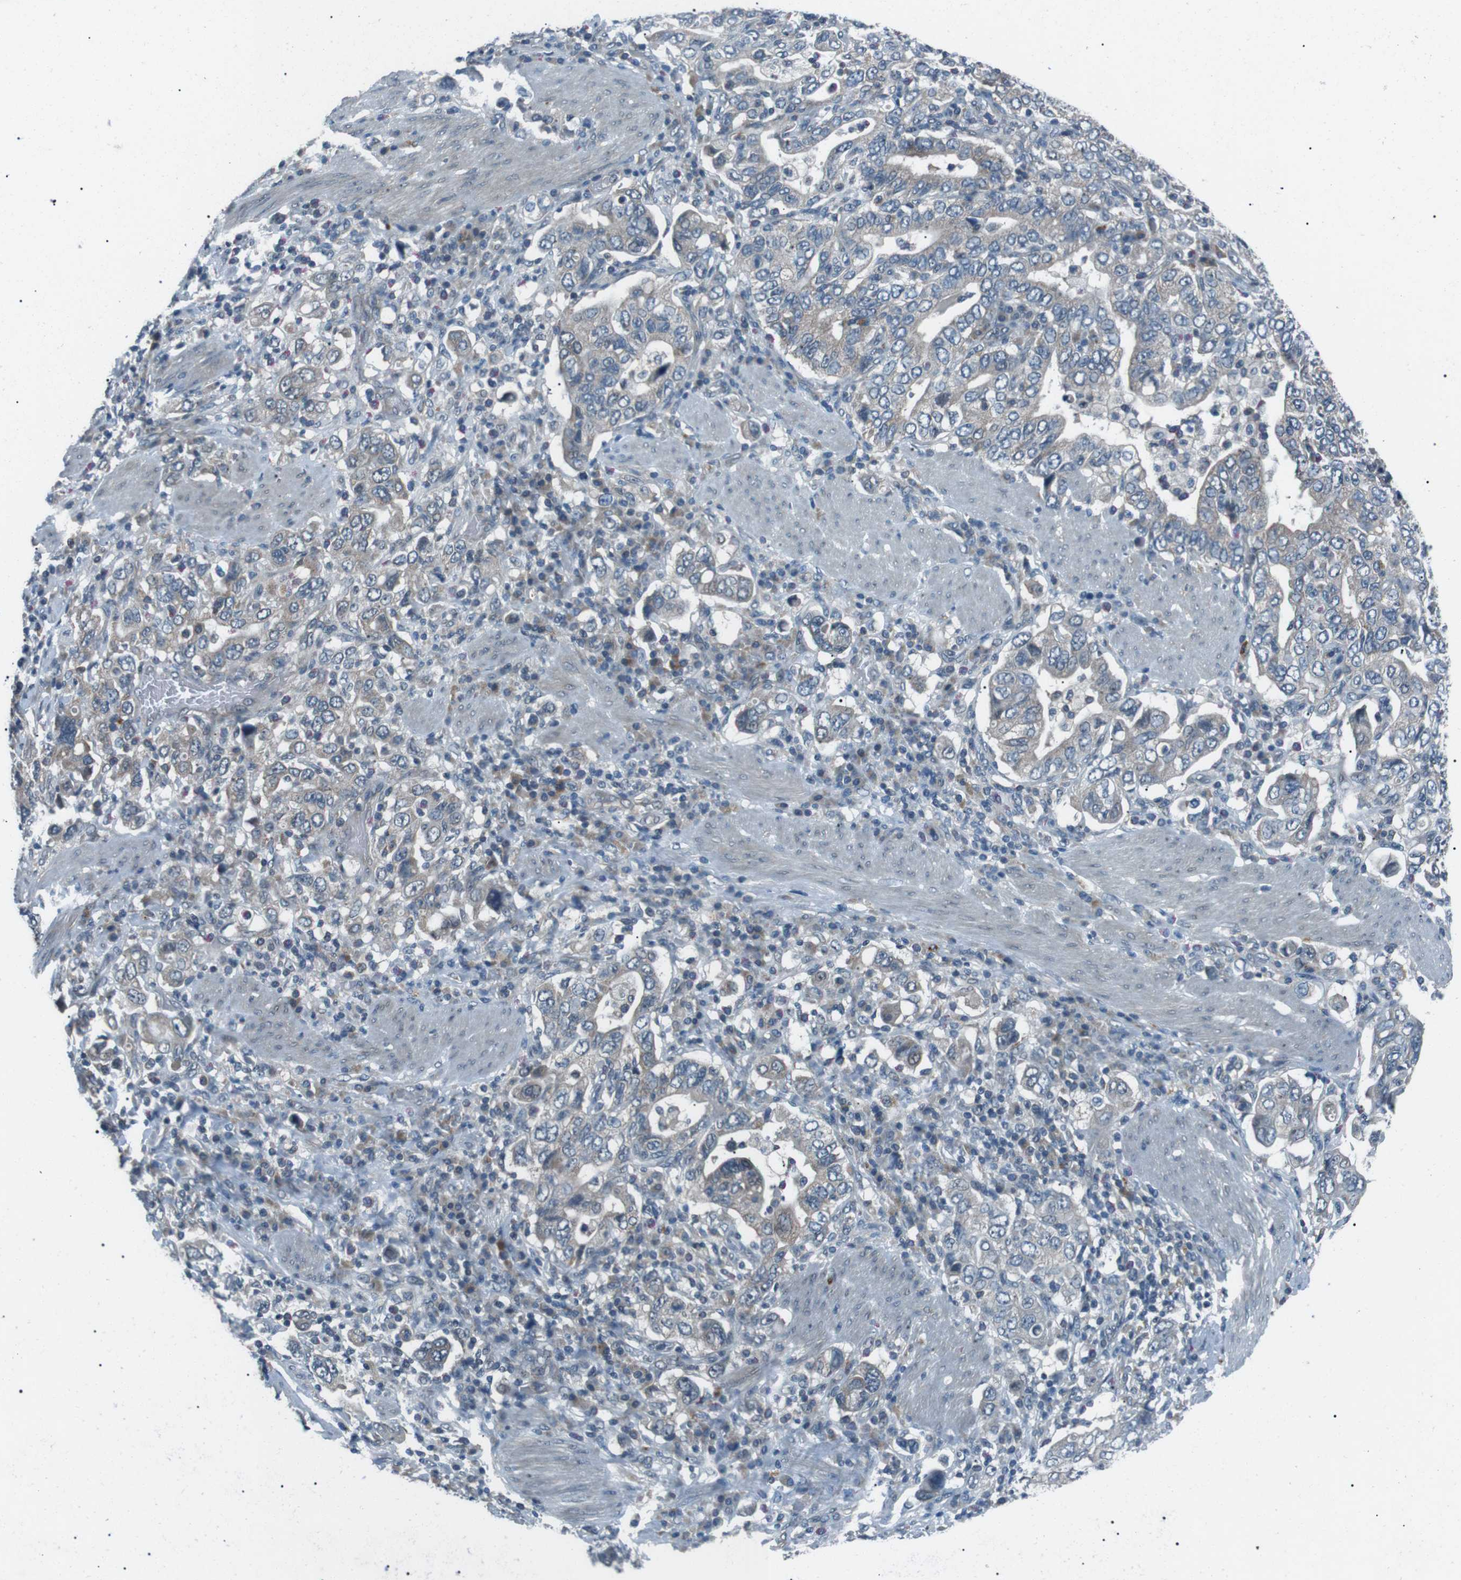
{"staining": {"intensity": "weak", "quantity": "<25%", "location": "cytoplasmic/membranous"}, "tissue": "stomach cancer", "cell_type": "Tumor cells", "image_type": "cancer", "snomed": [{"axis": "morphology", "description": "Adenocarcinoma, NOS"}, {"axis": "topography", "description": "Stomach, upper"}], "caption": "An image of stomach adenocarcinoma stained for a protein shows no brown staining in tumor cells.", "gene": "LRIG2", "patient": {"sex": "male", "age": 62}}